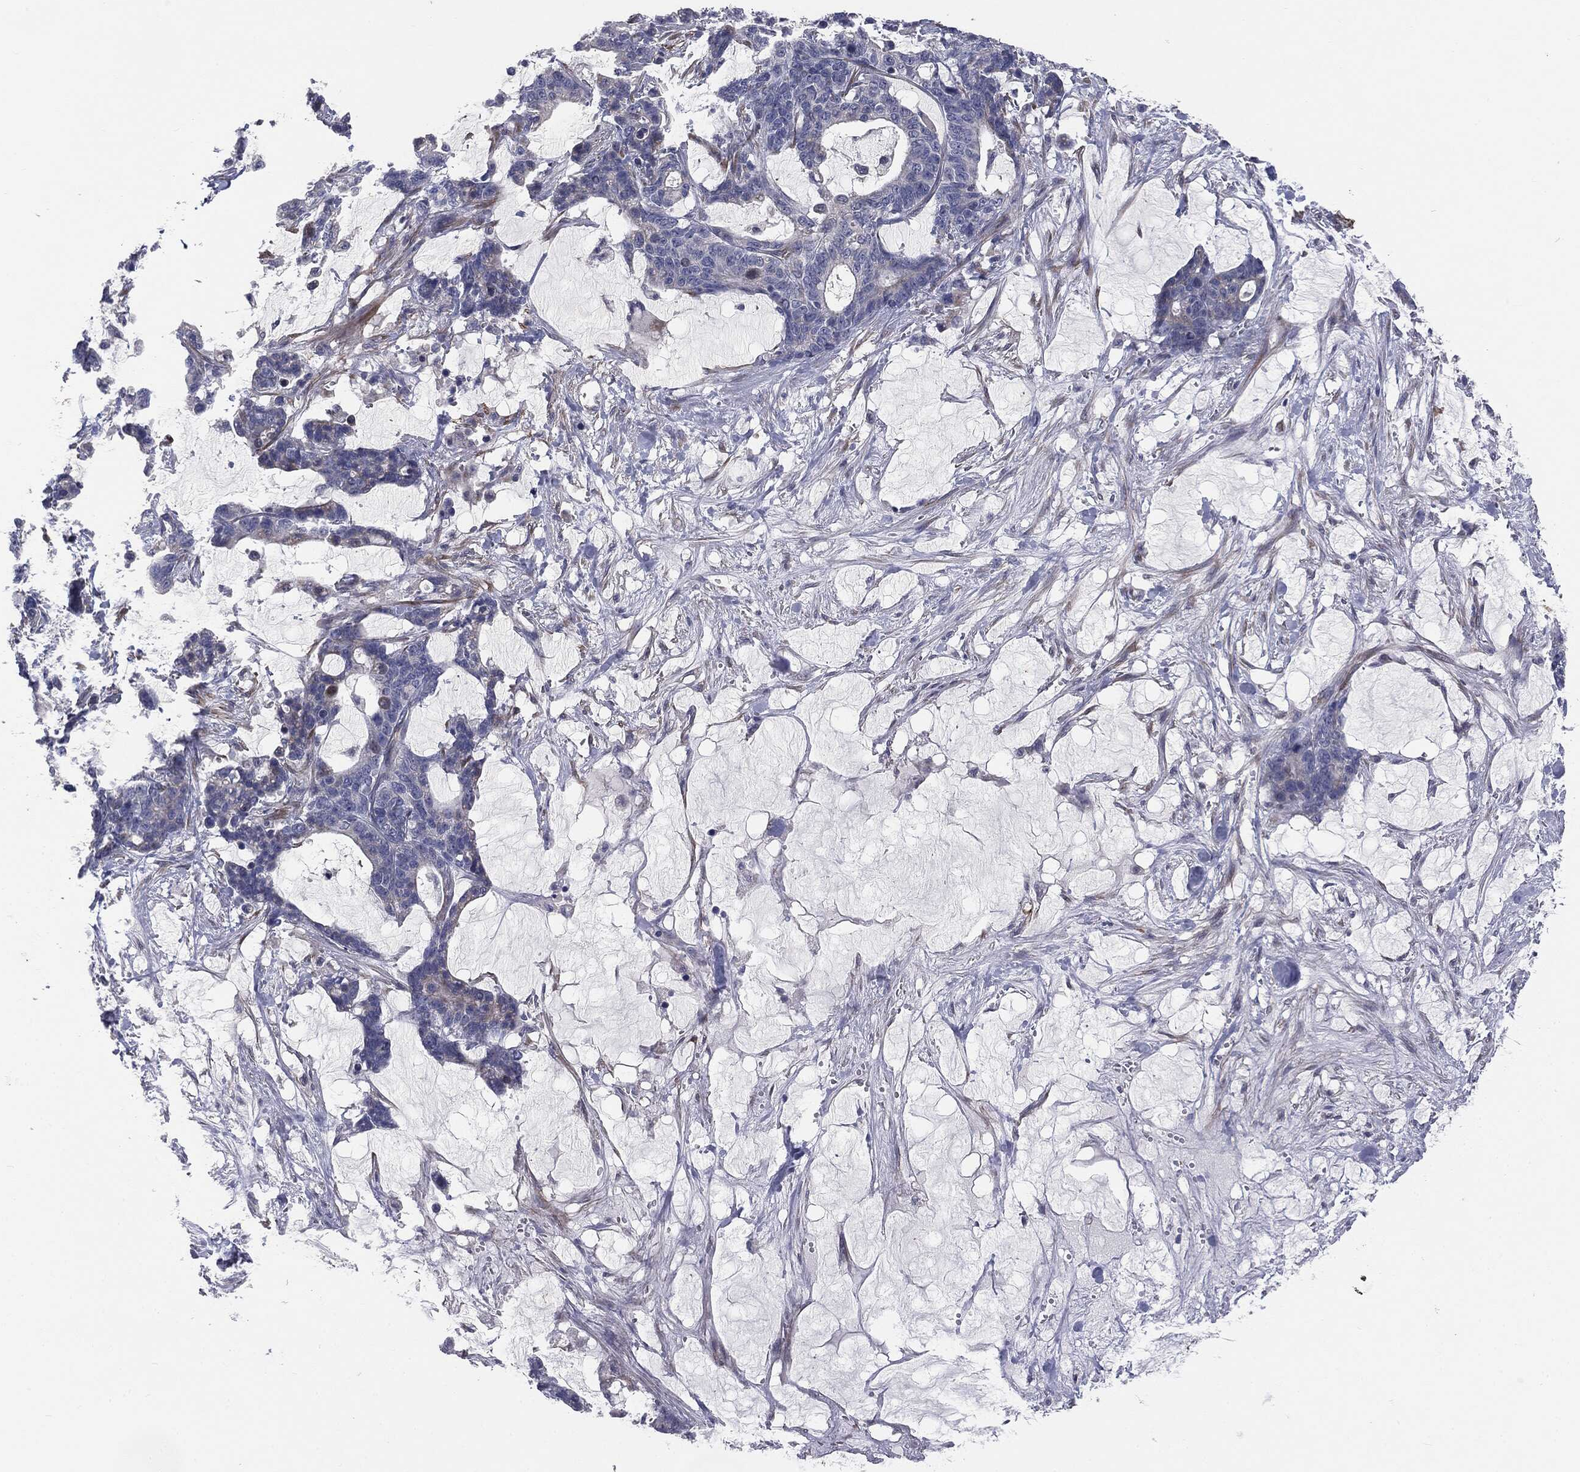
{"staining": {"intensity": "negative", "quantity": "none", "location": "none"}, "tissue": "stomach cancer", "cell_type": "Tumor cells", "image_type": "cancer", "snomed": [{"axis": "morphology", "description": "Normal tissue, NOS"}, {"axis": "morphology", "description": "Adenocarcinoma, NOS"}, {"axis": "topography", "description": "Stomach"}], "caption": "Immunohistochemistry (IHC) micrograph of neoplastic tissue: stomach cancer (adenocarcinoma) stained with DAB (3,3'-diaminobenzidine) exhibits no significant protein staining in tumor cells.", "gene": "KRT5", "patient": {"sex": "female", "age": 64}}